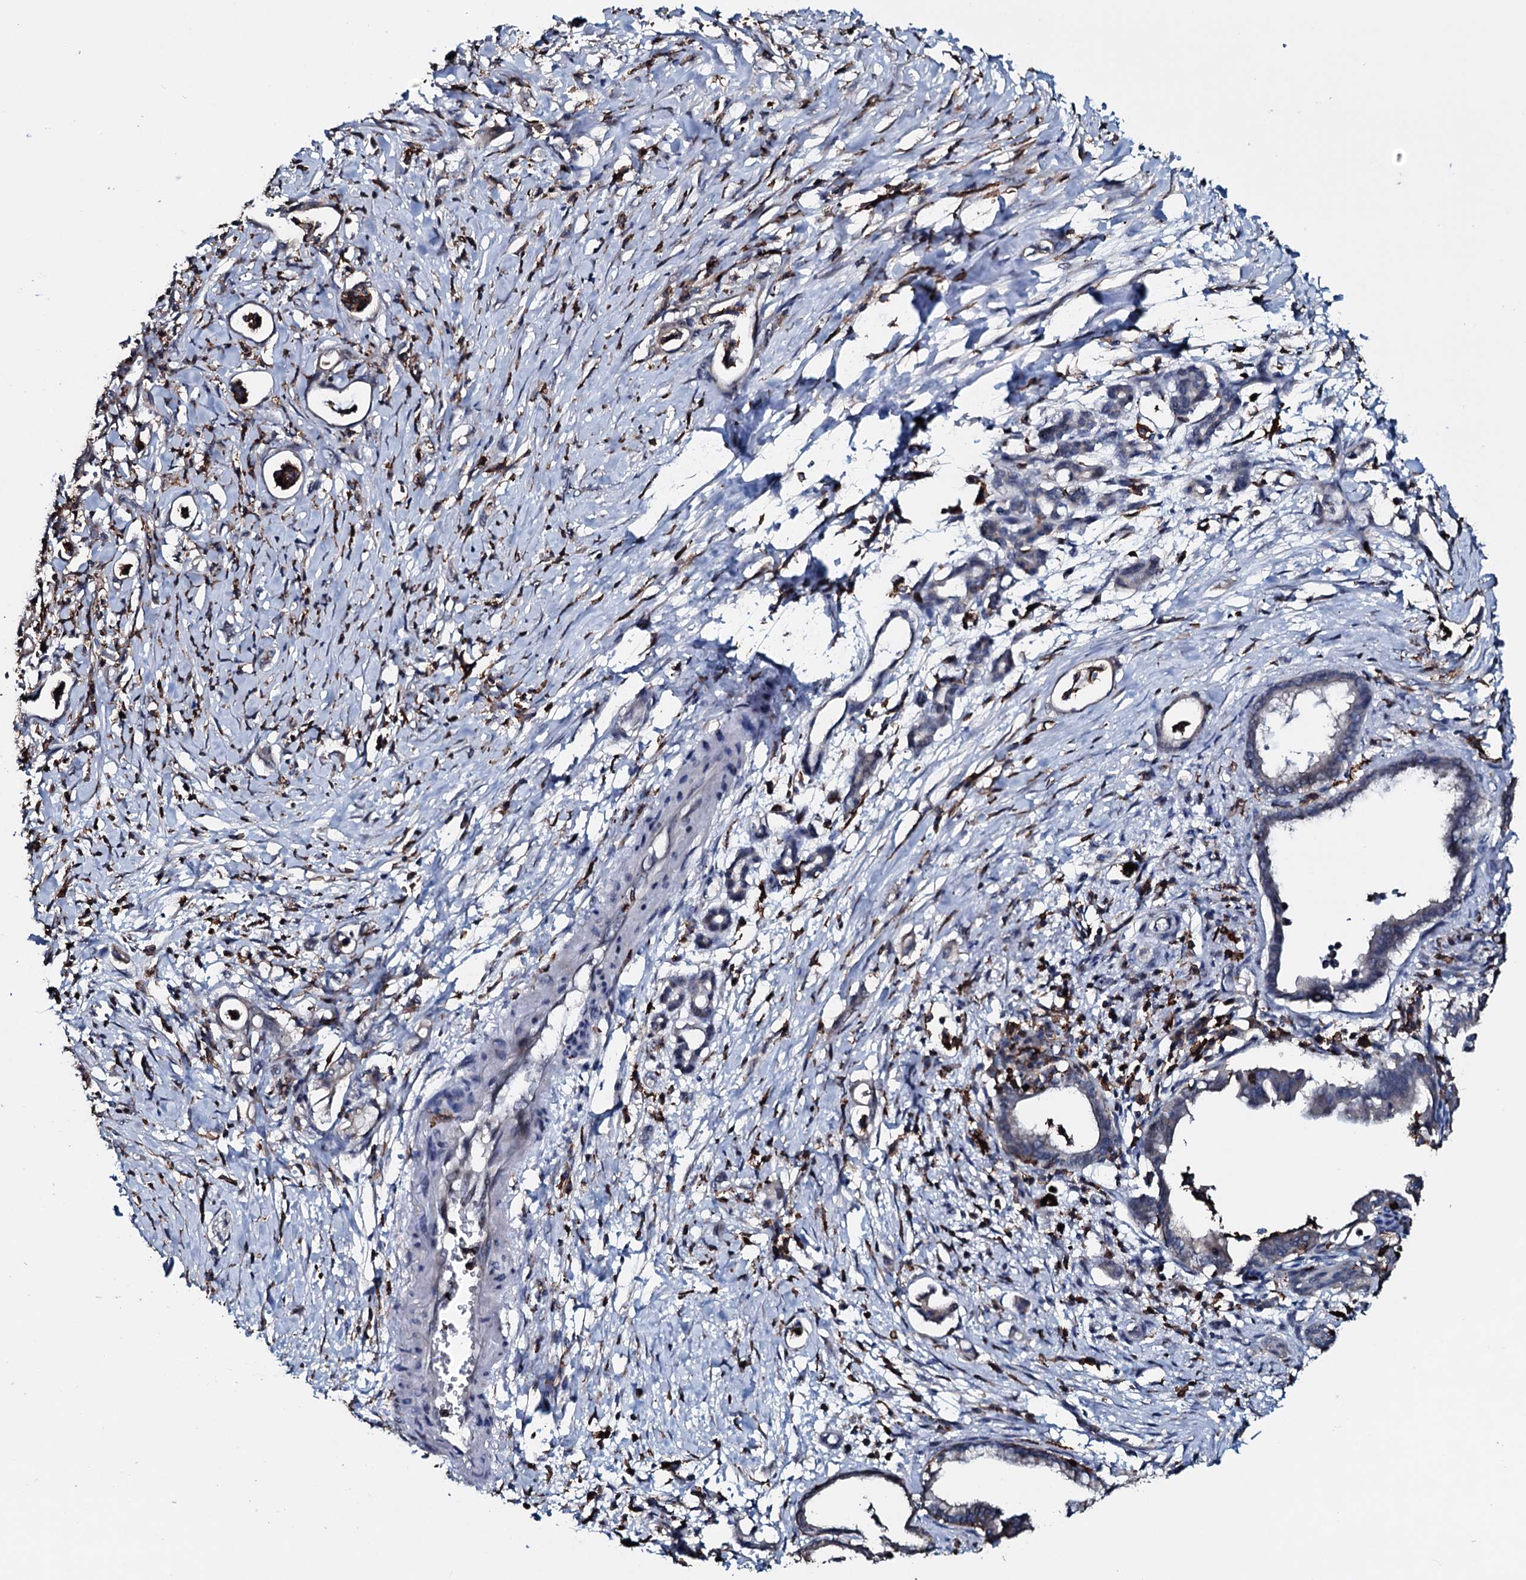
{"staining": {"intensity": "negative", "quantity": "none", "location": "none"}, "tissue": "pancreatic cancer", "cell_type": "Tumor cells", "image_type": "cancer", "snomed": [{"axis": "morphology", "description": "Adenocarcinoma, NOS"}, {"axis": "topography", "description": "Pancreas"}], "caption": "DAB (3,3'-diaminobenzidine) immunohistochemical staining of human pancreatic cancer (adenocarcinoma) reveals no significant expression in tumor cells.", "gene": "OGFOD2", "patient": {"sex": "female", "age": 55}}